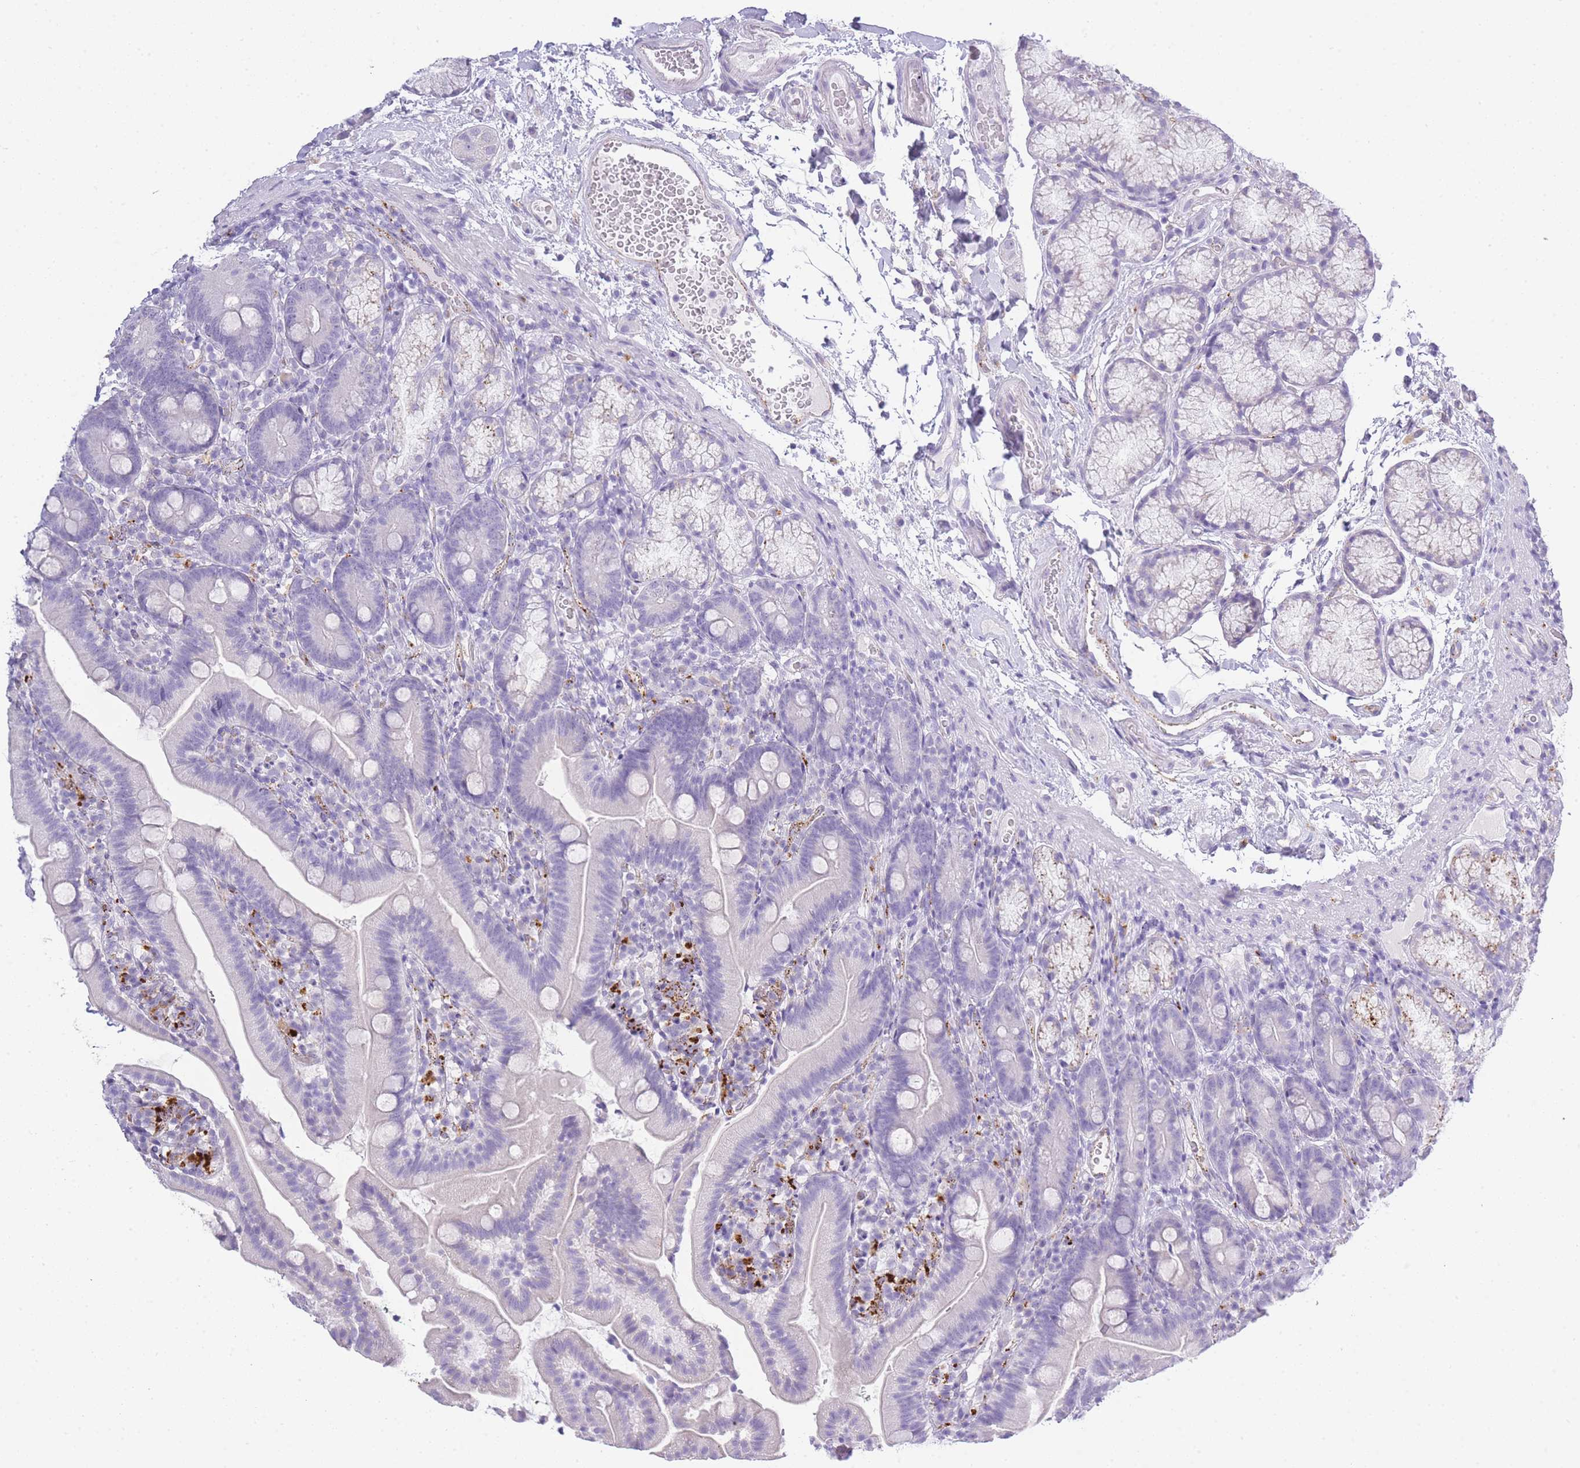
{"staining": {"intensity": "negative", "quantity": "none", "location": "none"}, "tissue": "duodenum", "cell_type": "Glandular cells", "image_type": "normal", "snomed": [{"axis": "morphology", "description": "Normal tissue, NOS"}, {"axis": "topography", "description": "Duodenum"}], "caption": "Glandular cells are negative for brown protein staining in normal duodenum. The staining was performed using DAB to visualize the protein expression in brown, while the nuclei were stained in blue with hematoxylin (Magnification: 20x).", "gene": "RHO", "patient": {"sex": "female", "age": 67}}